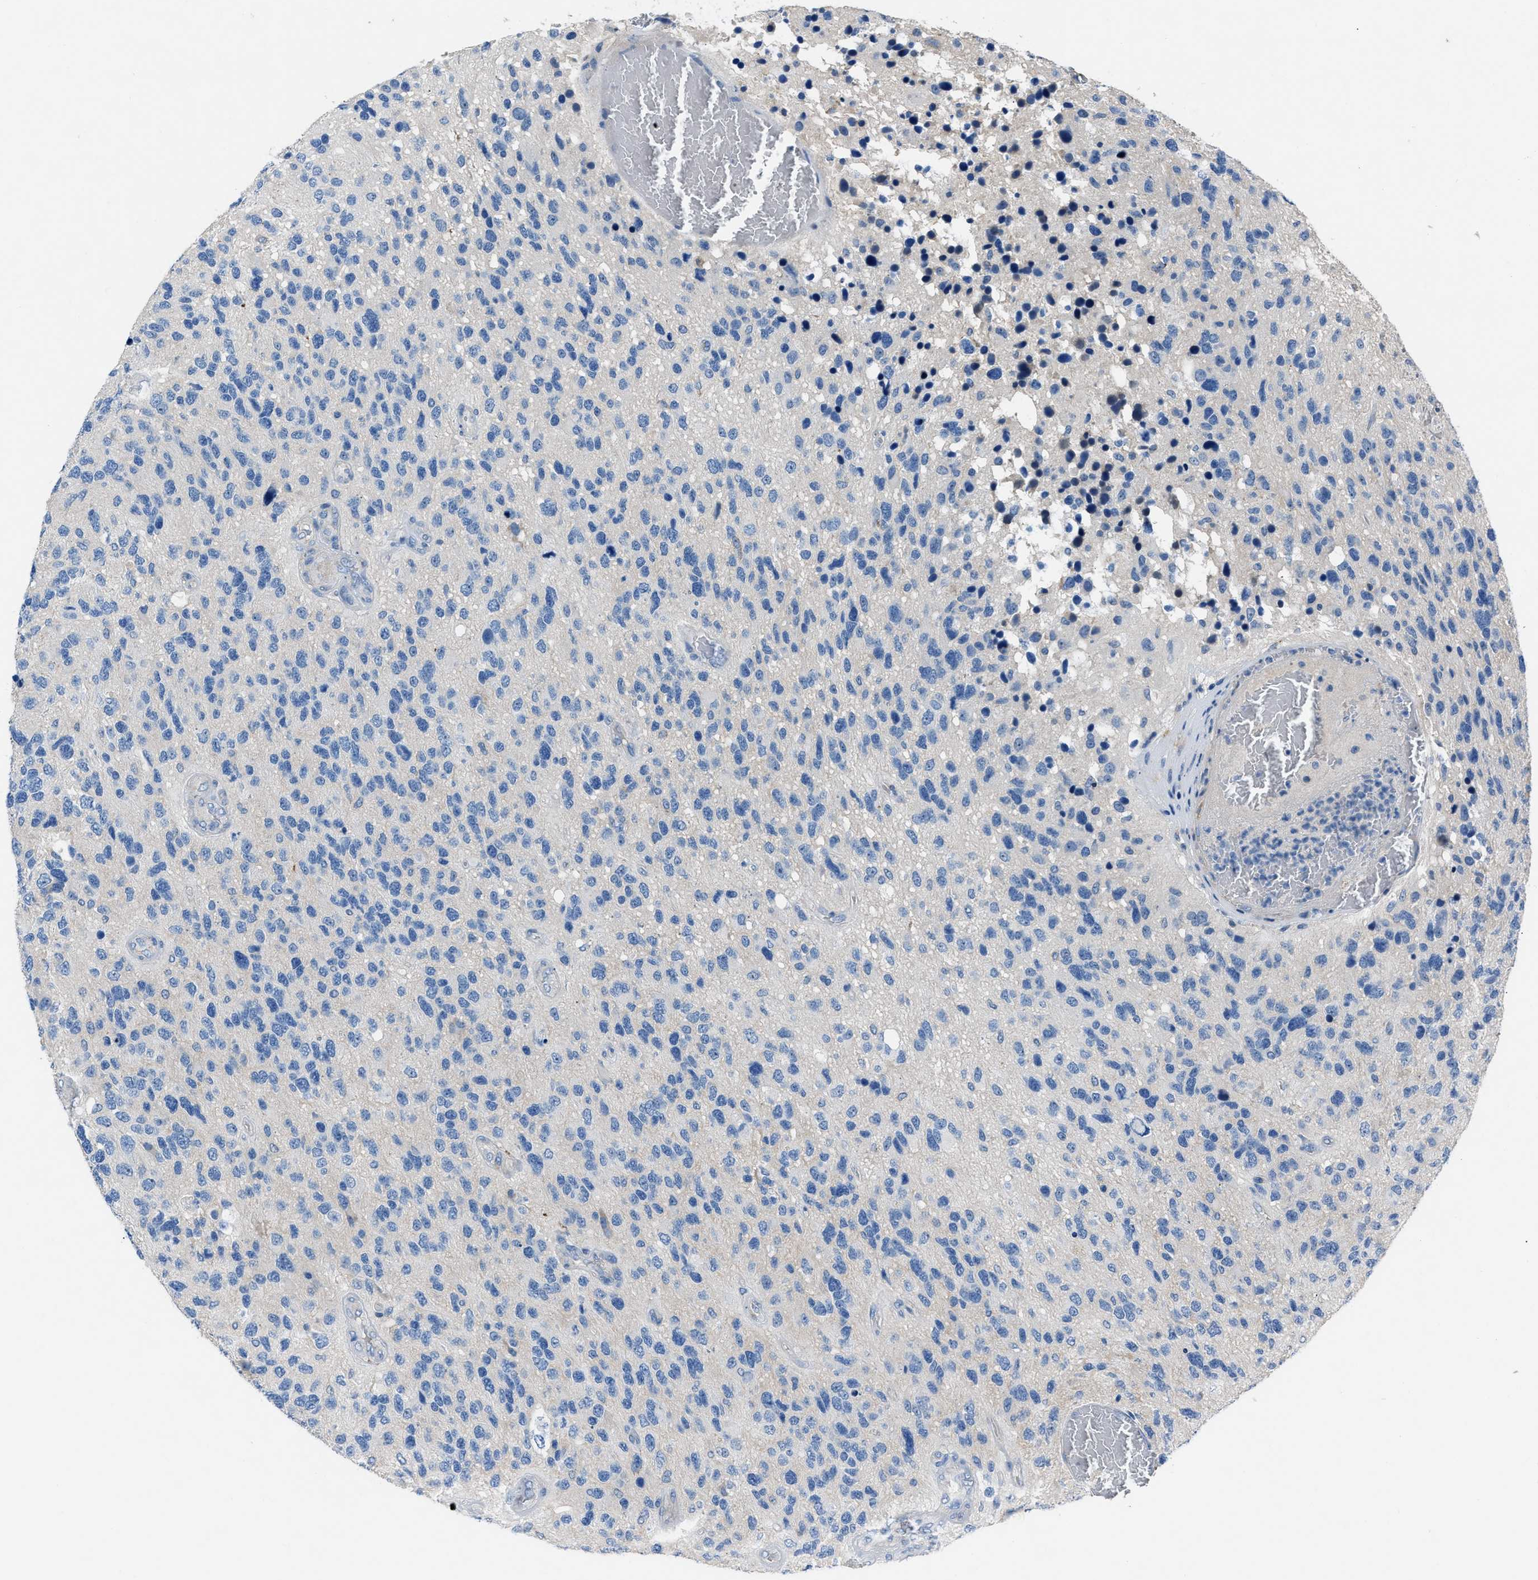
{"staining": {"intensity": "negative", "quantity": "none", "location": "none"}, "tissue": "glioma", "cell_type": "Tumor cells", "image_type": "cancer", "snomed": [{"axis": "morphology", "description": "Glioma, malignant, High grade"}, {"axis": "topography", "description": "Brain"}], "caption": "An immunohistochemistry (IHC) photomicrograph of glioma is shown. There is no staining in tumor cells of glioma.", "gene": "DNAAF5", "patient": {"sex": "female", "age": 58}}